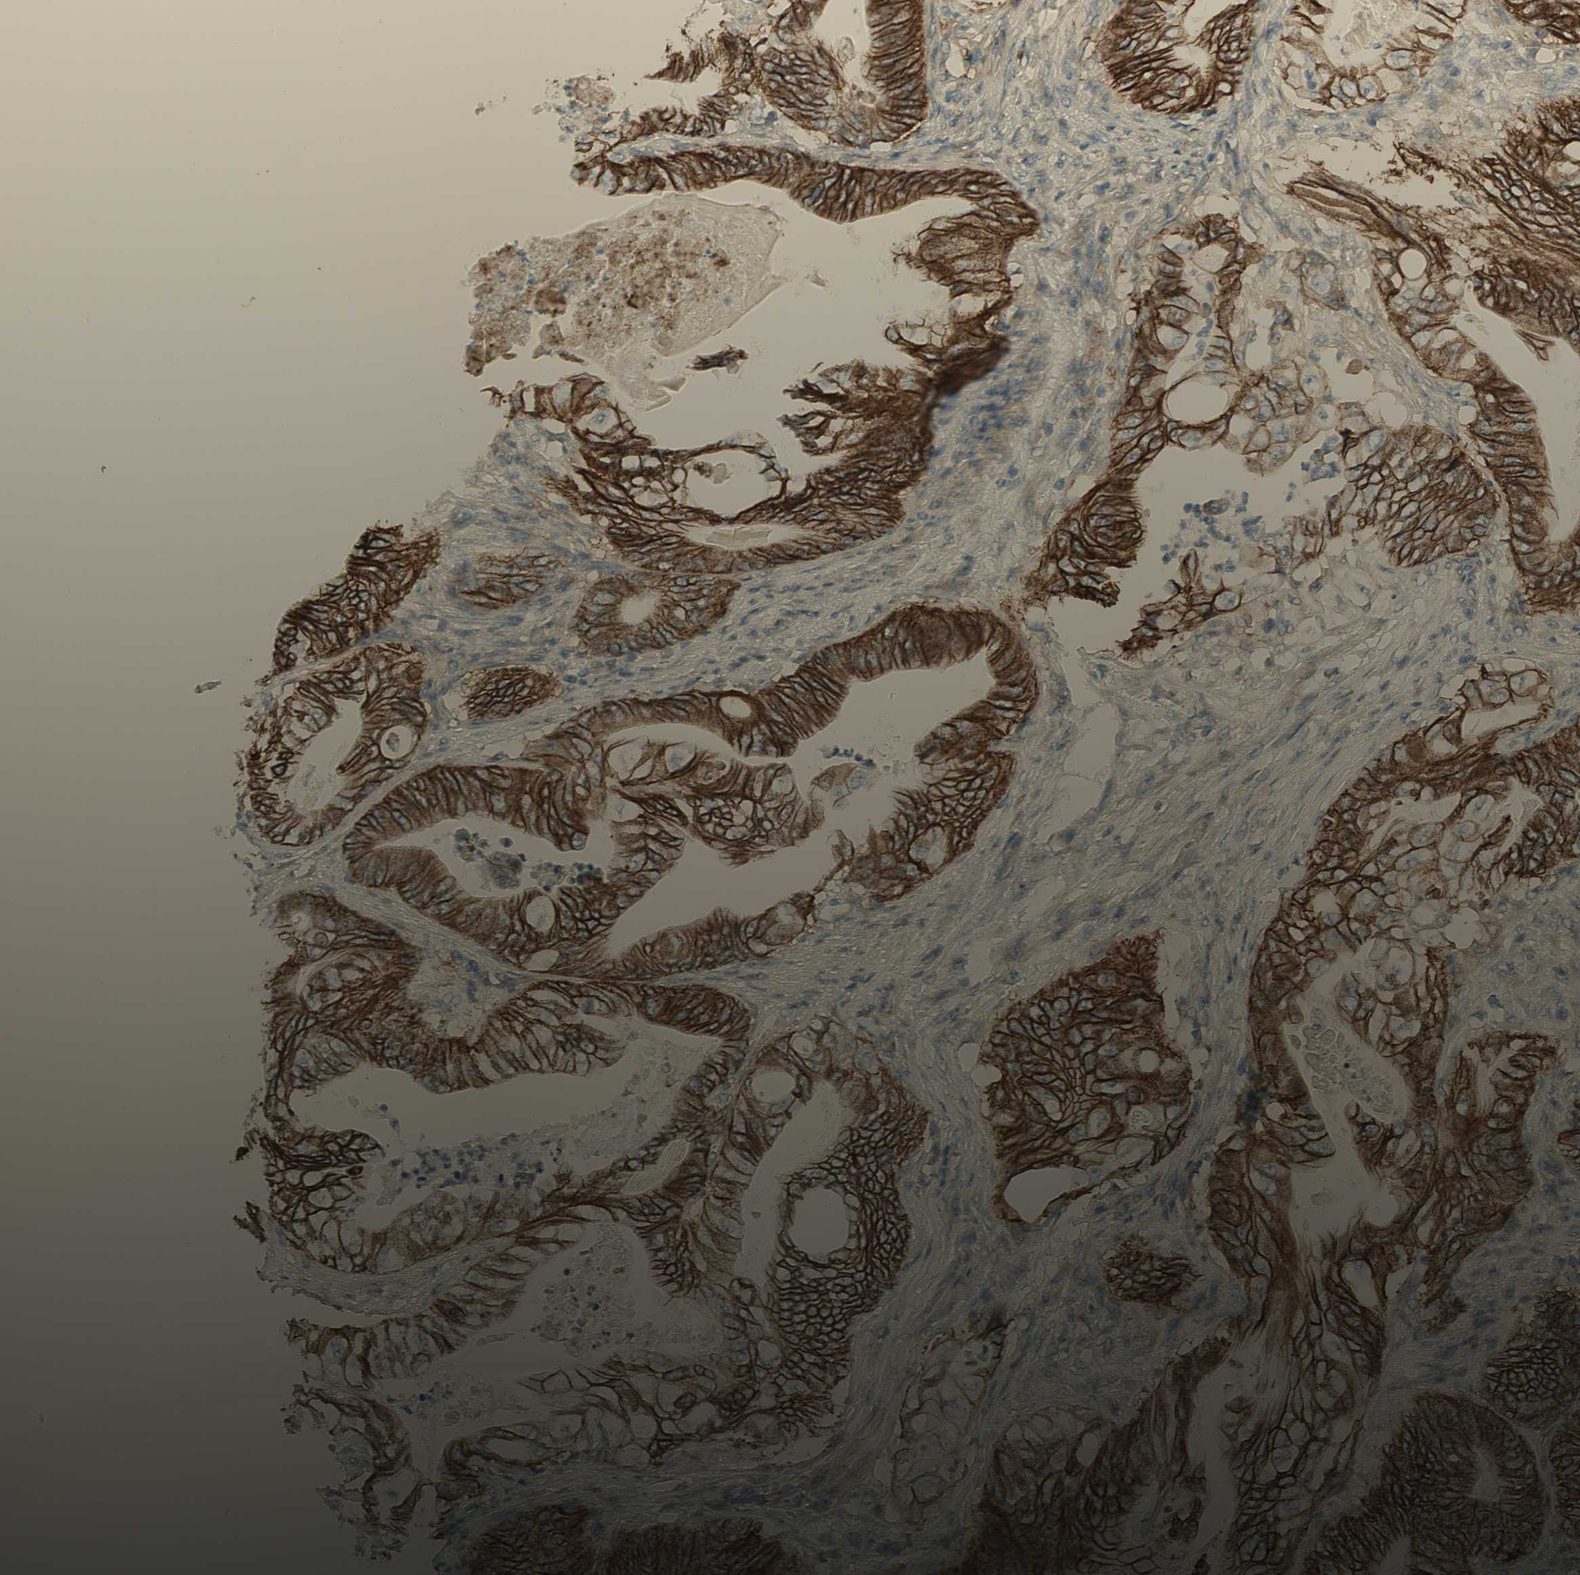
{"staining": {"intensity": "moderate", "quantity": ">75%", "location": "cytoplasmic/membranous"}, "tissue": "stomach cancer", "cell_type": "Tumor cells", "image_type": "cancer", "snomed": [{"axis": "morphology", "description": "Adenocarcinoma, NOS"}, {"axis": "topography", "description": "Stomach"}], "caption": "Moderate cytoplasmic/membranous positivity is appreciated in approximately >75% of tumor cells in stomach adenocarcinoma. (Stains: DAB in brown, nuclei in blue, Microscopy: brightfield microscopy at high magnification).", "gene": "RNF149", "patient": {"sex": "female", "age": 73}}